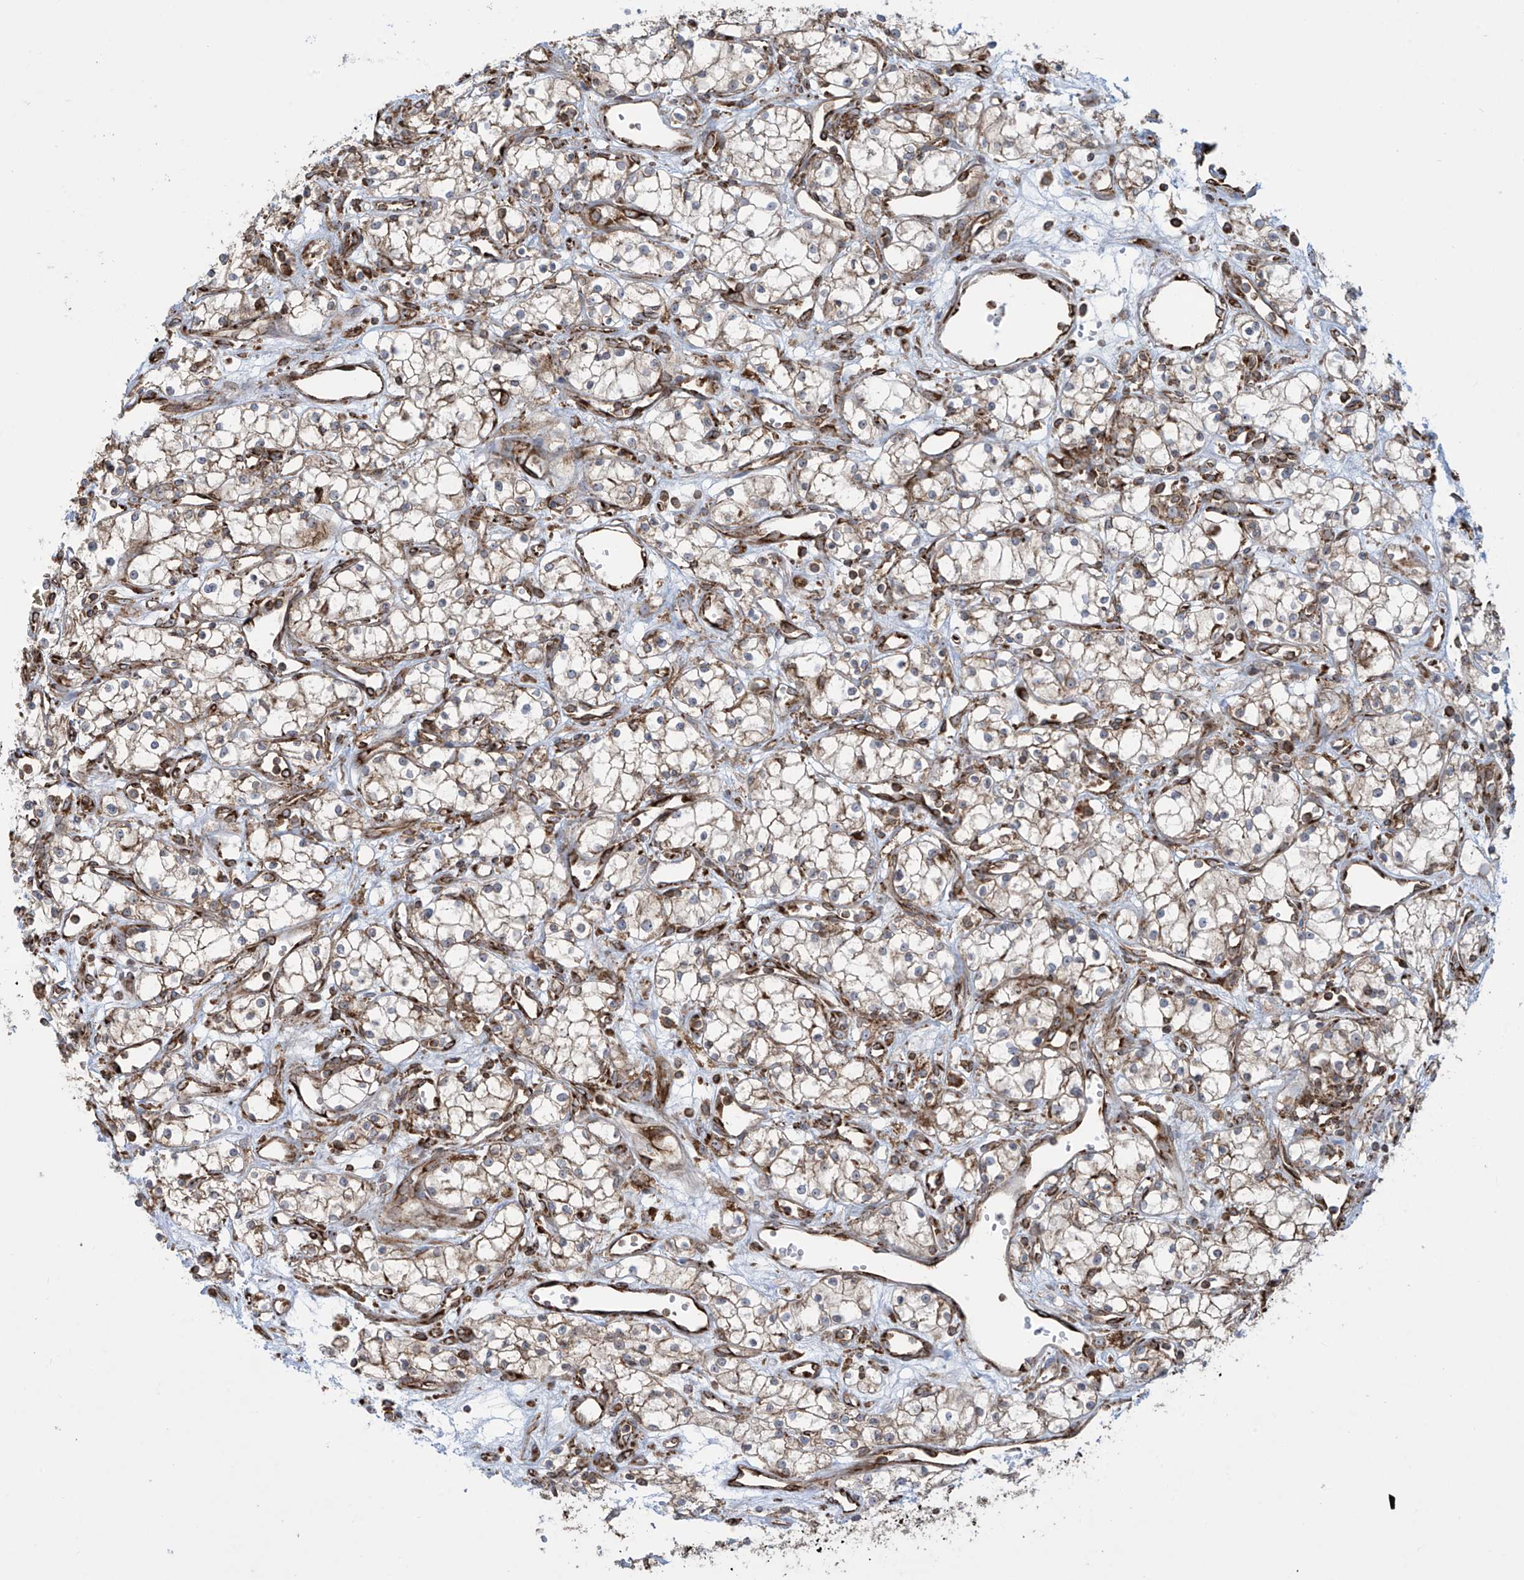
{"staining": {"intensity": "weak", "quantity": "25%-75%", "location": "cytoplasmic/membranous"}, "tissue": "renal cancer", "cell_type": "Tumor cells", "image_type": "cancer", "snomed": [{"axis": "morphology", "description": "Adenocarcinoma, NOS"}, {"axis": "topography", "description": "Kidney"}], "caption": "Tumor cells exhibit low levels of weak cytoplasmic/membranous staining in approximately 25%-75% of cells in human renal adenocarcinoma. Nuclei are stained in blue.", "gene": "MX1", "patient": {"sex": "male", "age": 59}}